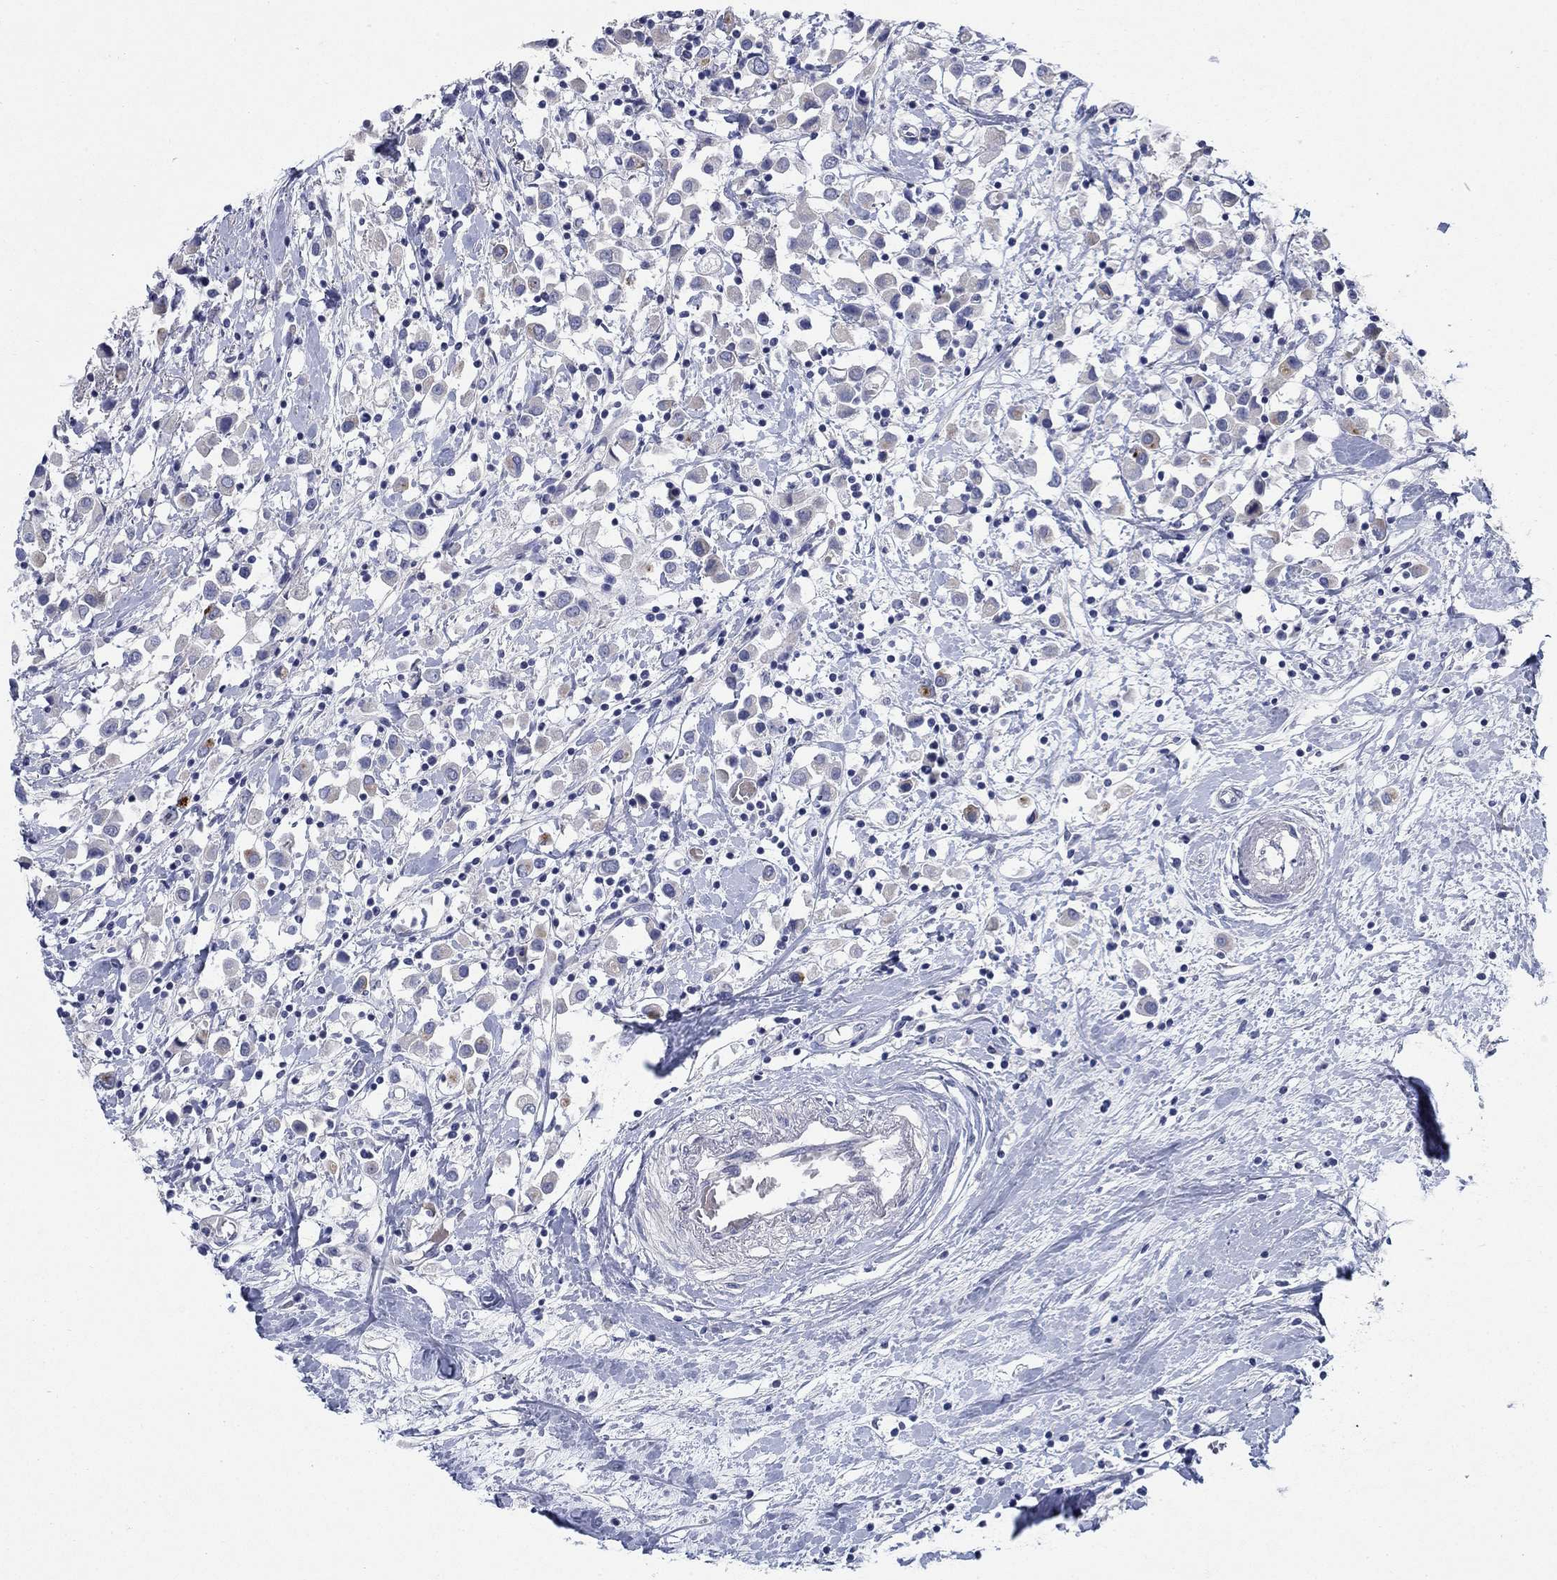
{"staining": {"intensity": "negative", "quantity": "none", "location": "none"}, "tissue": "breast cancer", "cell_type": "Tumor cells", "image_type": "cancer", "snomed": [{"axis": "morphology", "description": "Duct carcinoma"}, {"axis": "topography", "description": "Breast"}], "caption": "Breast cancer stained for a protein using immunohistochemistry (IHC) demonstrates no positivity tumor cells.", "gene": "DNER", "patient": {"sex": "female", "age": 61}}